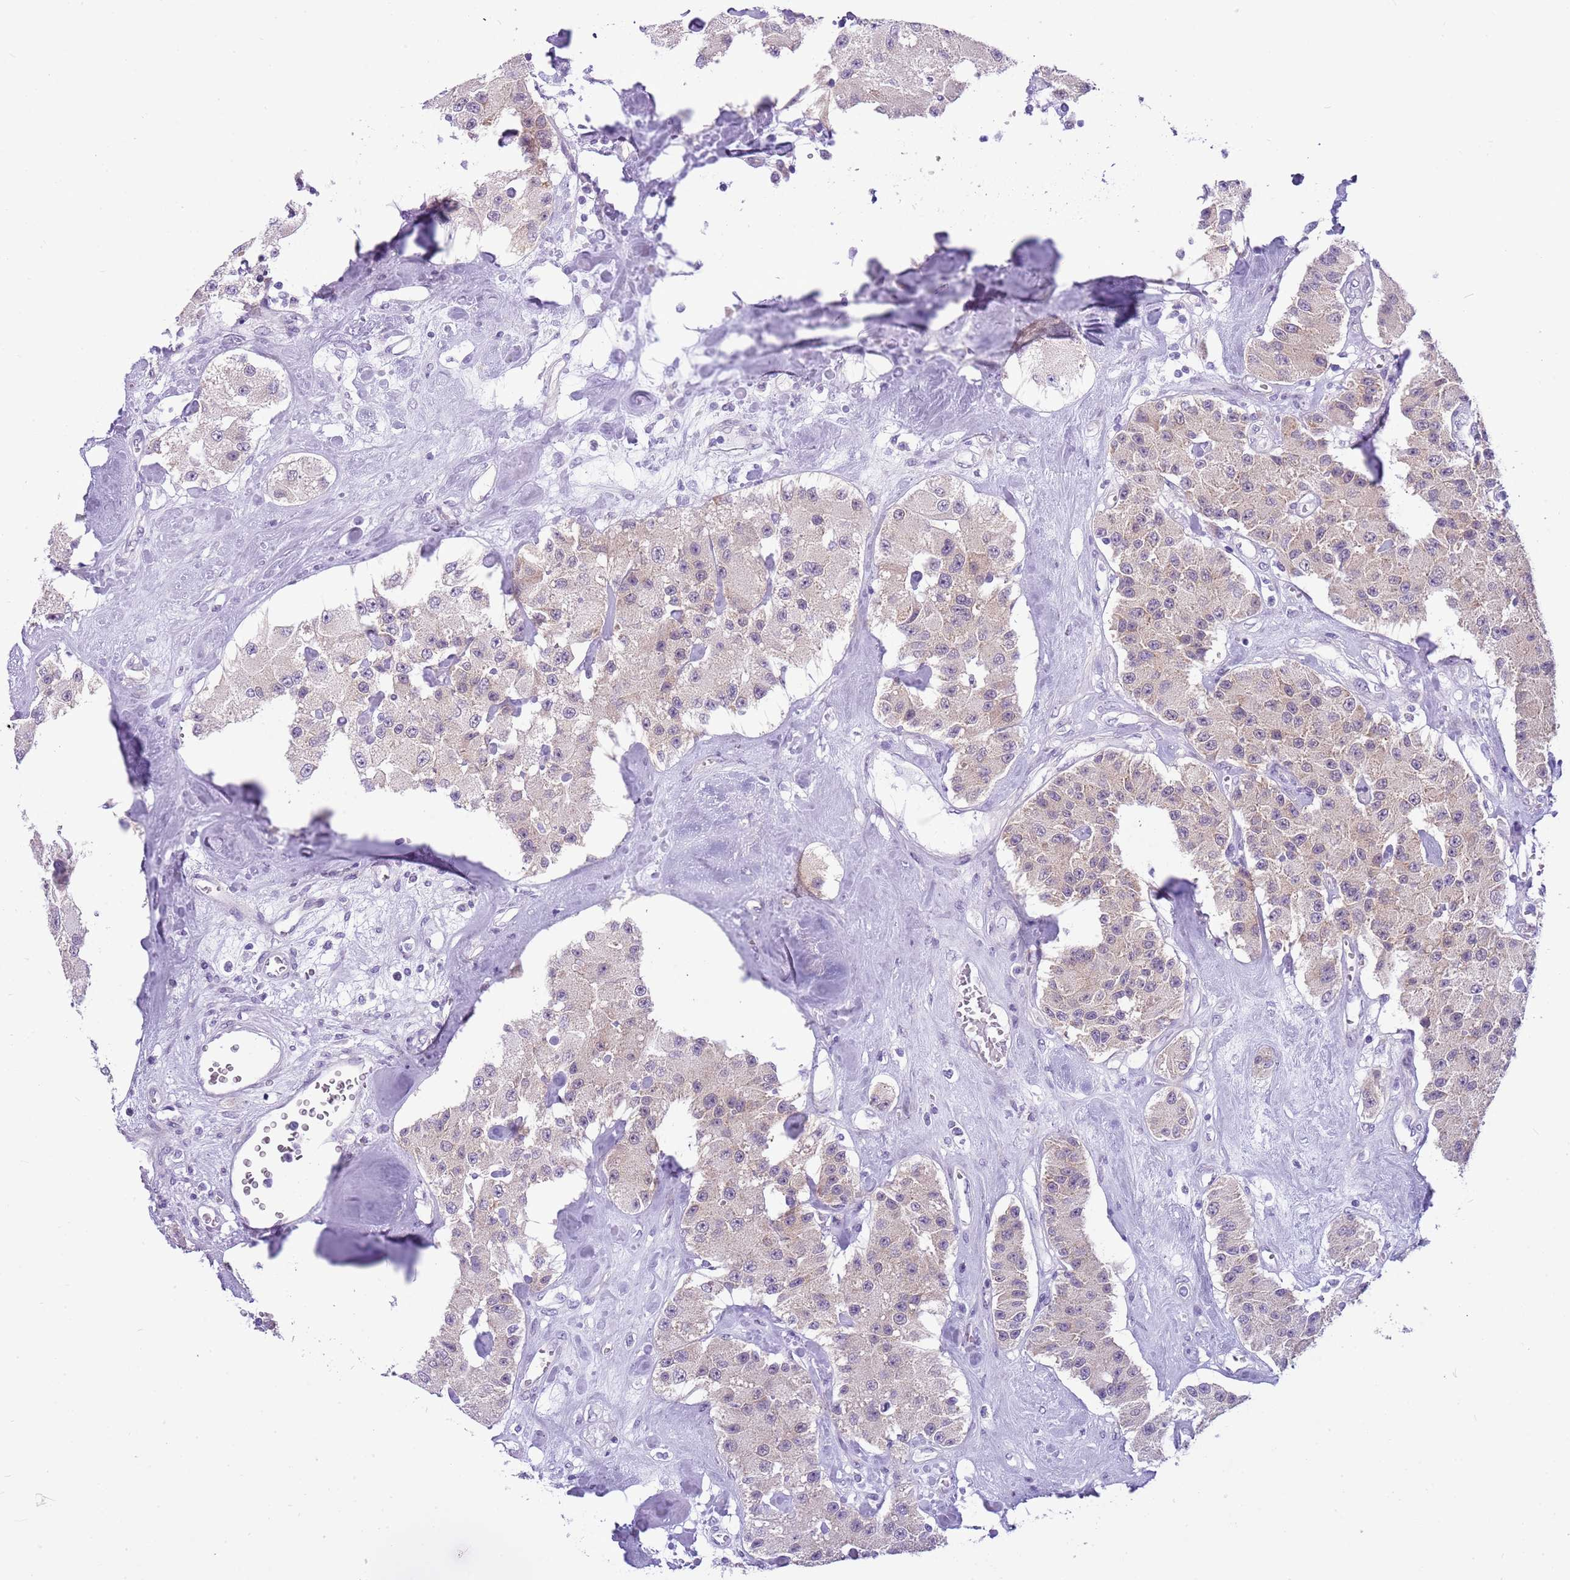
{"staining": {"intensity": "weak", "quantity": "25%-75%", "location": "cytoplasmic/membranous"}, "tissue": "carcinoid", "cell_type": "Tumor cells", "image_type": "cancer", "snomed": [{"axis": "morphology", "description": "Carcinoid, malignant, NOS"}, {"axis": "topography", "description": "Pancreas"}], "caption": "DAB immunohistochemical staining of human carcinoid (malignant) demonstrates weak cytoplasmic/membranous protein staining in about 25%-75% of tumor cells.", "gene": "FAM120C", "patient": {"sex": "male", "age": 41}}